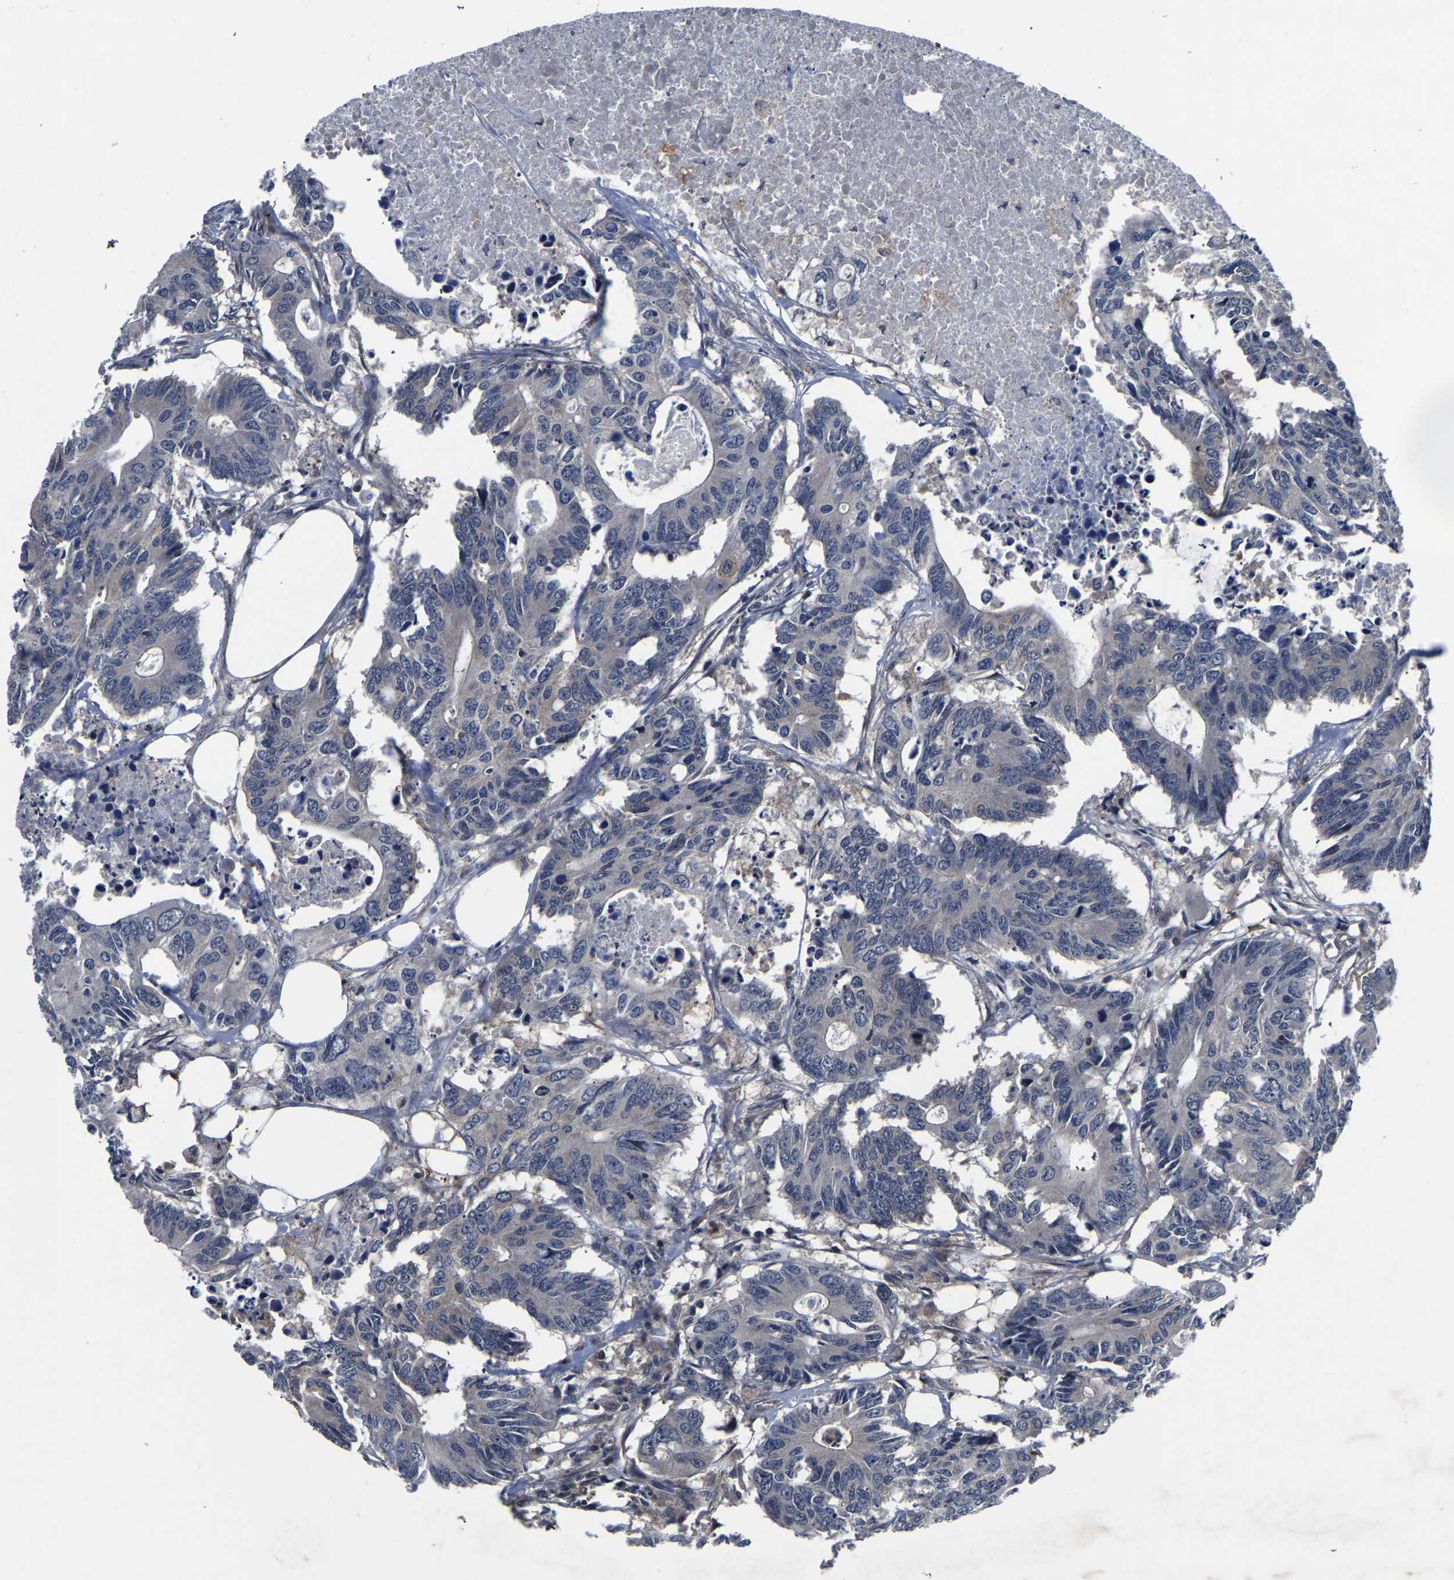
{"staining": {"intensity": "negative", "quantity": "none", "location": "none"}, "tissue": "colorectal cancer", "cell_type": "Tumor cells", "image_type": "cancer", "snomed": [{"axis": "morphology", "description": "Adenocarcinoma, NOS"}, {"axis": "topography", "description": "Colon"}], "caption": "Immunohistochemical staining of adenocarcinoma (colorectal) displays no significant expression in tumor cells.", "gene": "FGD5", "patient": {"sex": "male", "age": 71}}